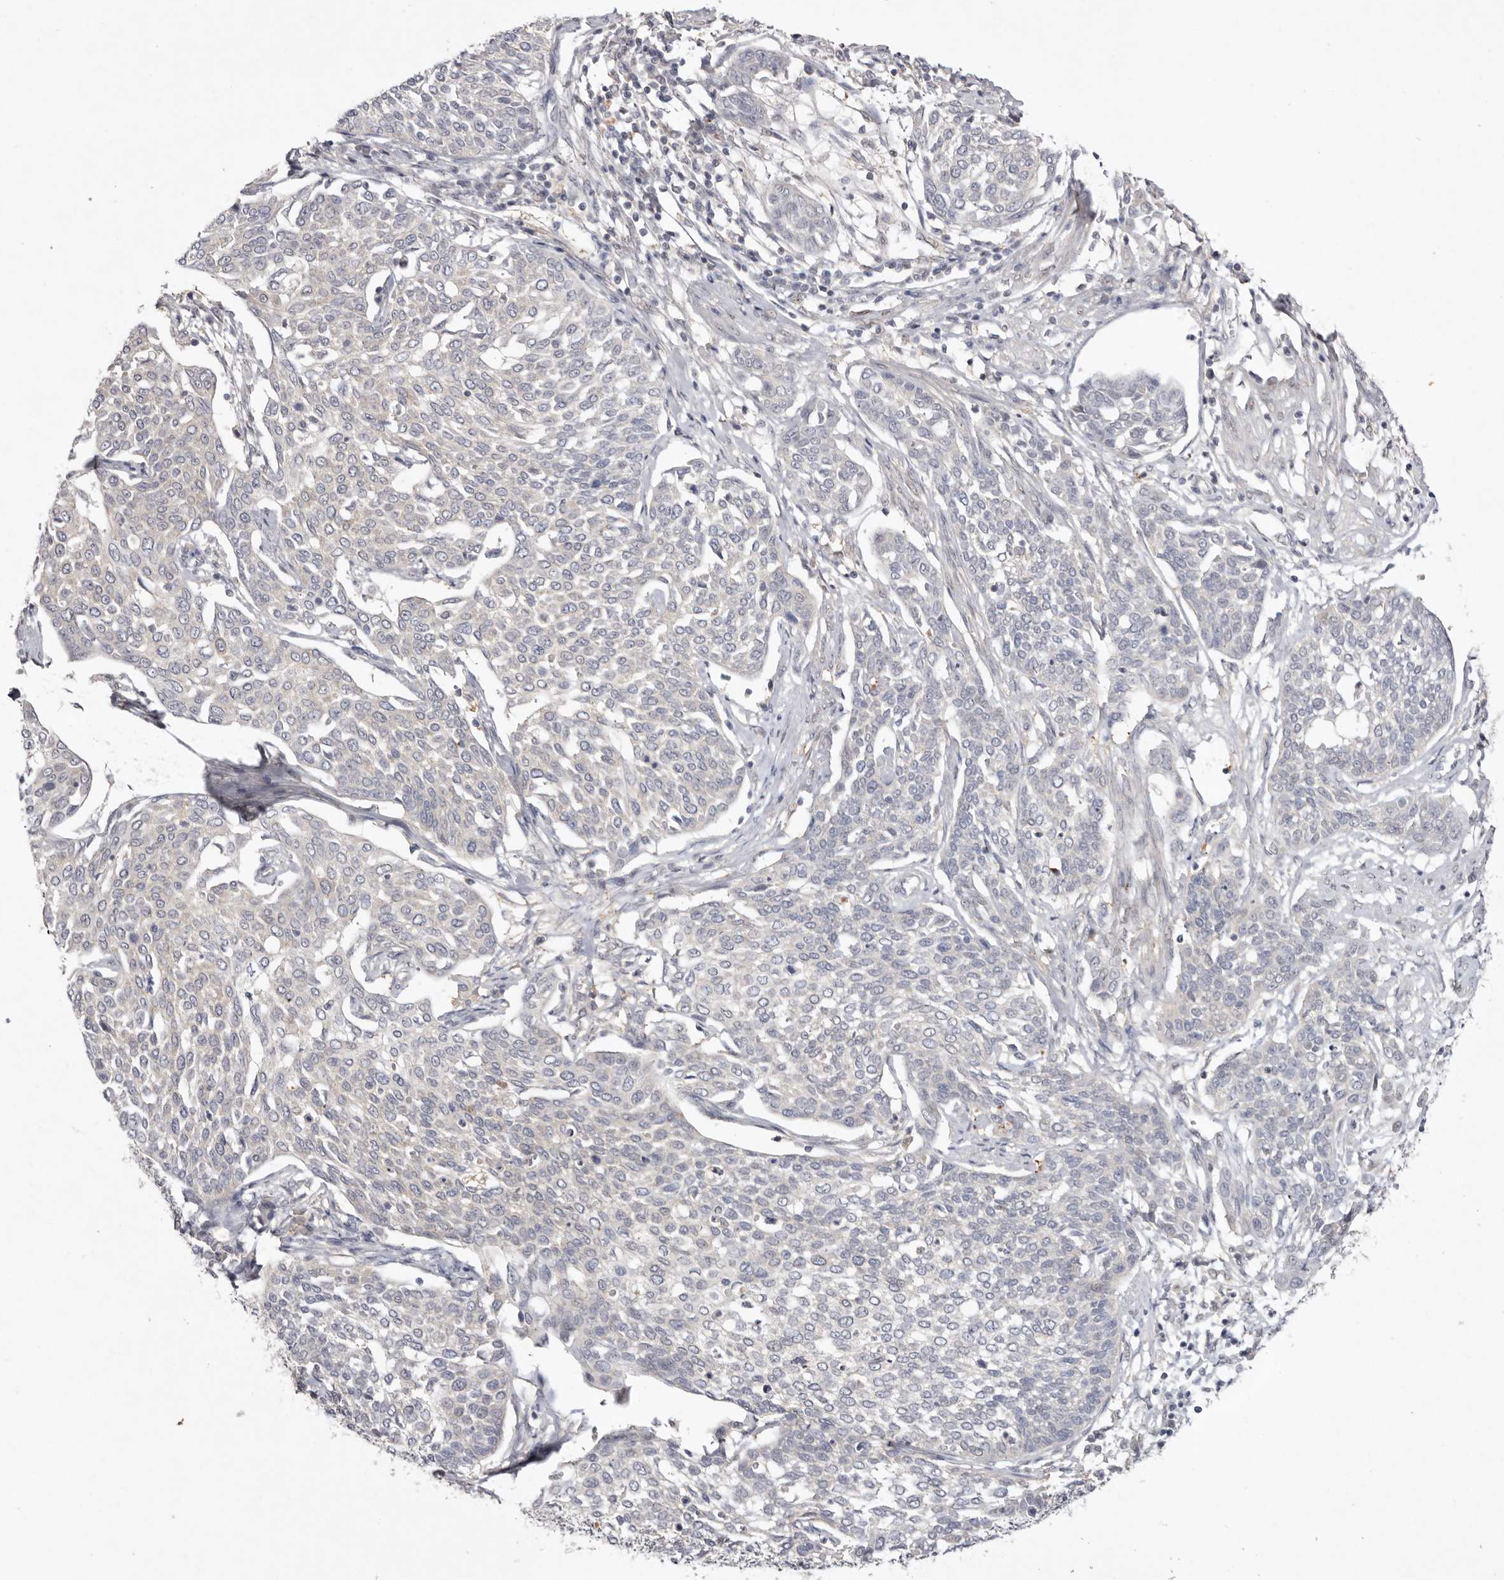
{"staining": {"intensity": "negative", "quantity": "none", "location": "none"}, "tissue": "cervical cancer", "cell_type": "Tumor cells", "image_type": "cancer", "snomed": [{"axis": "morphology", "description": "Squamous cell carcinoma, NOS"}, {"axis": "topography", "description": "Cervix"}], "caption": "Immunohistochemistry (IHC) histopathology image of cervical cancer (squamous cell carcinoma) stained for a protein (brown), which displays no positivity in tumor cells.", "gene": "TADA1", "patient": {"sex": "female", "age": 34}}